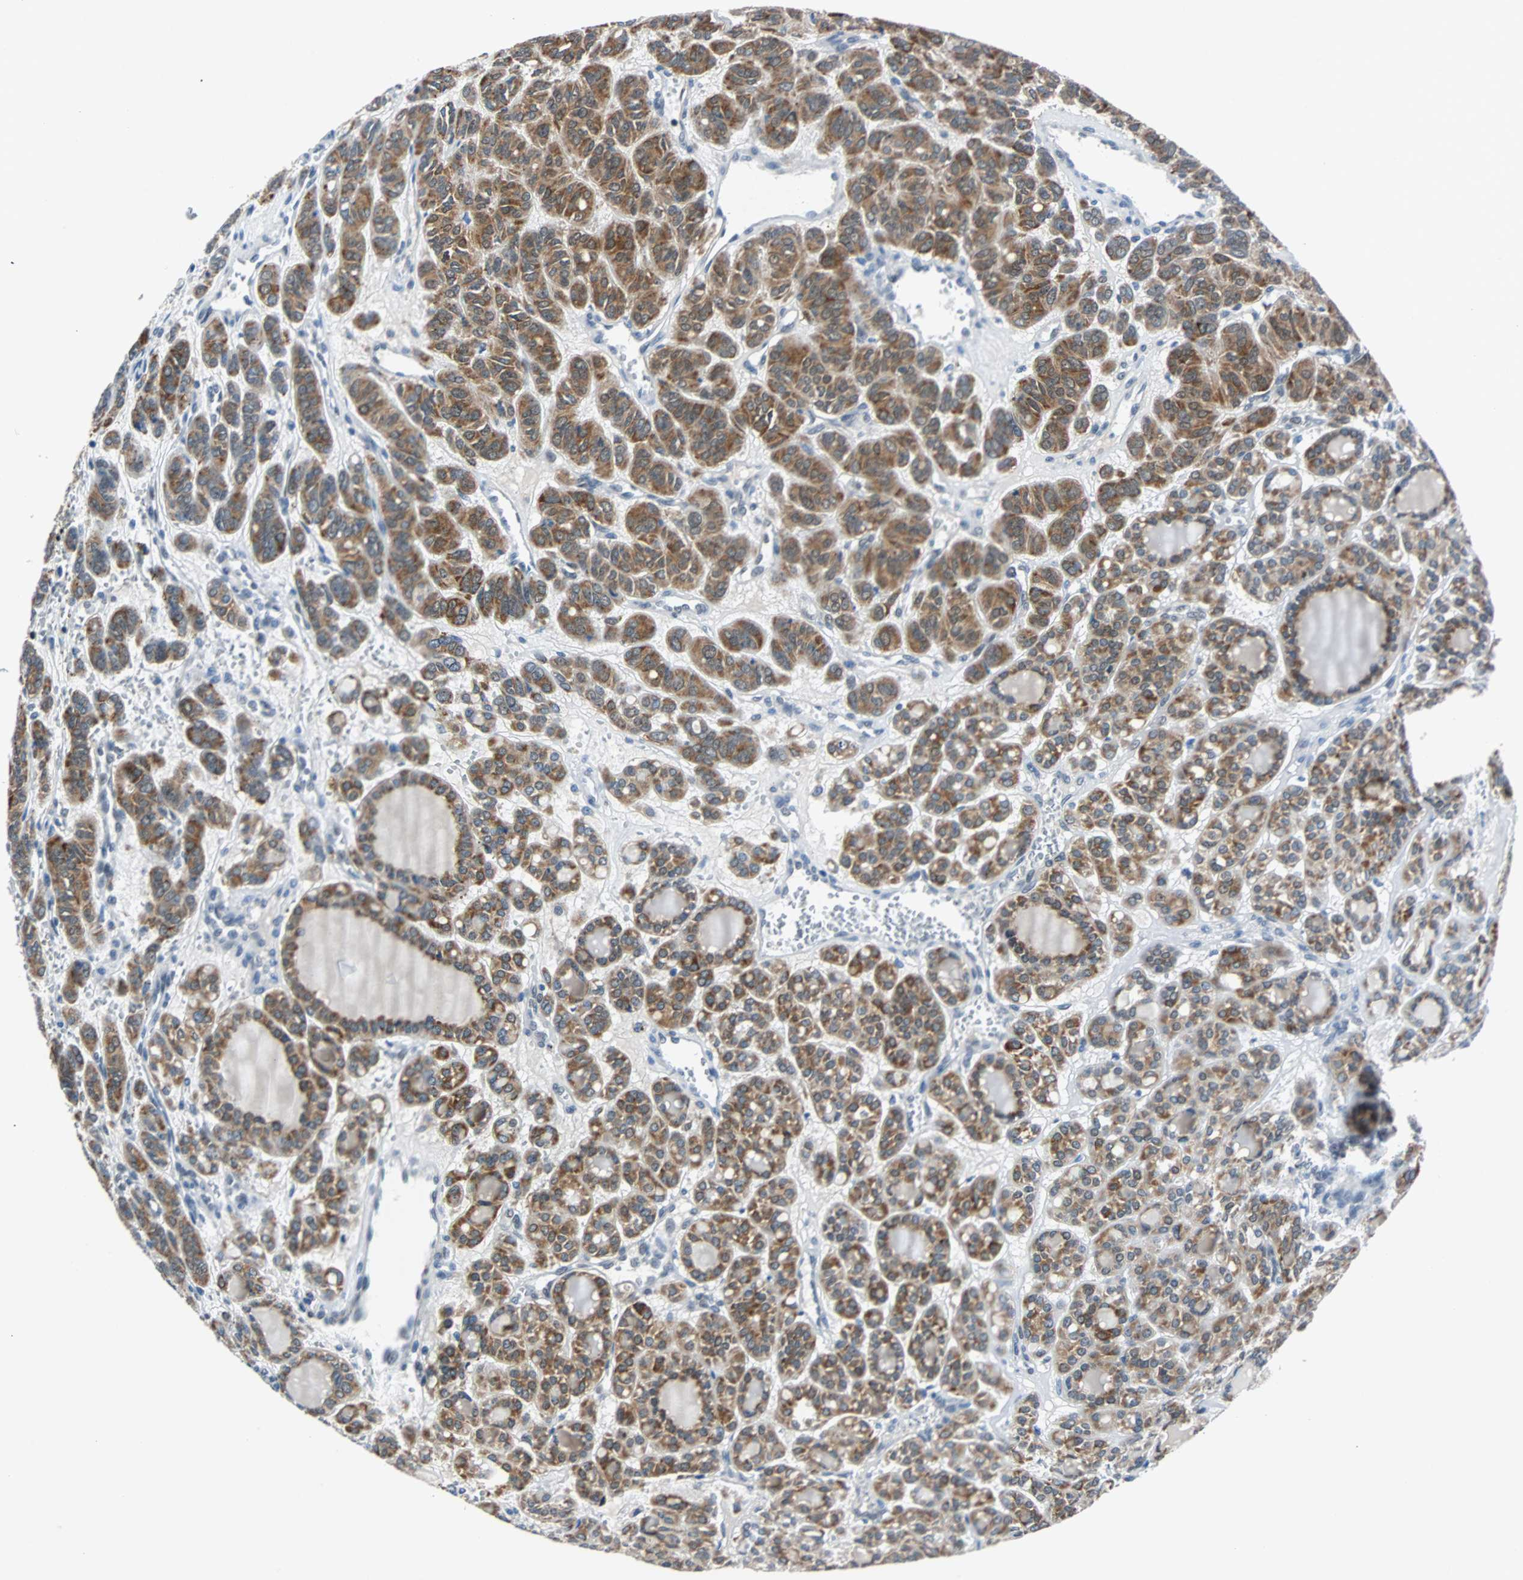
{"staining": {"intensity": "moderate", "quantity": ">75%", "location": "cytoplasmic/membranous"}, "tissue": "thyroid cancer", "cell_type": "Tumor cells", "image_type": "cancer", "snomed": [{"axis": "morphology", "description": "Follicular adenoma carcinoma, NOS"}, {"axis": "topography", "description": "Thyroid gland"}], "caption": "High-magnification brightfield microscopy of thyroid follicular adenoma carcinoma stained with DAB (brown) and counterstained with hematoxylin (blue). tumor cells exhibit moderate cytoplasmic/membranous positivity is seen in approximately>75% of cells.", "gene": "USP28", "patient": {"sex": "female", "age": 71}}